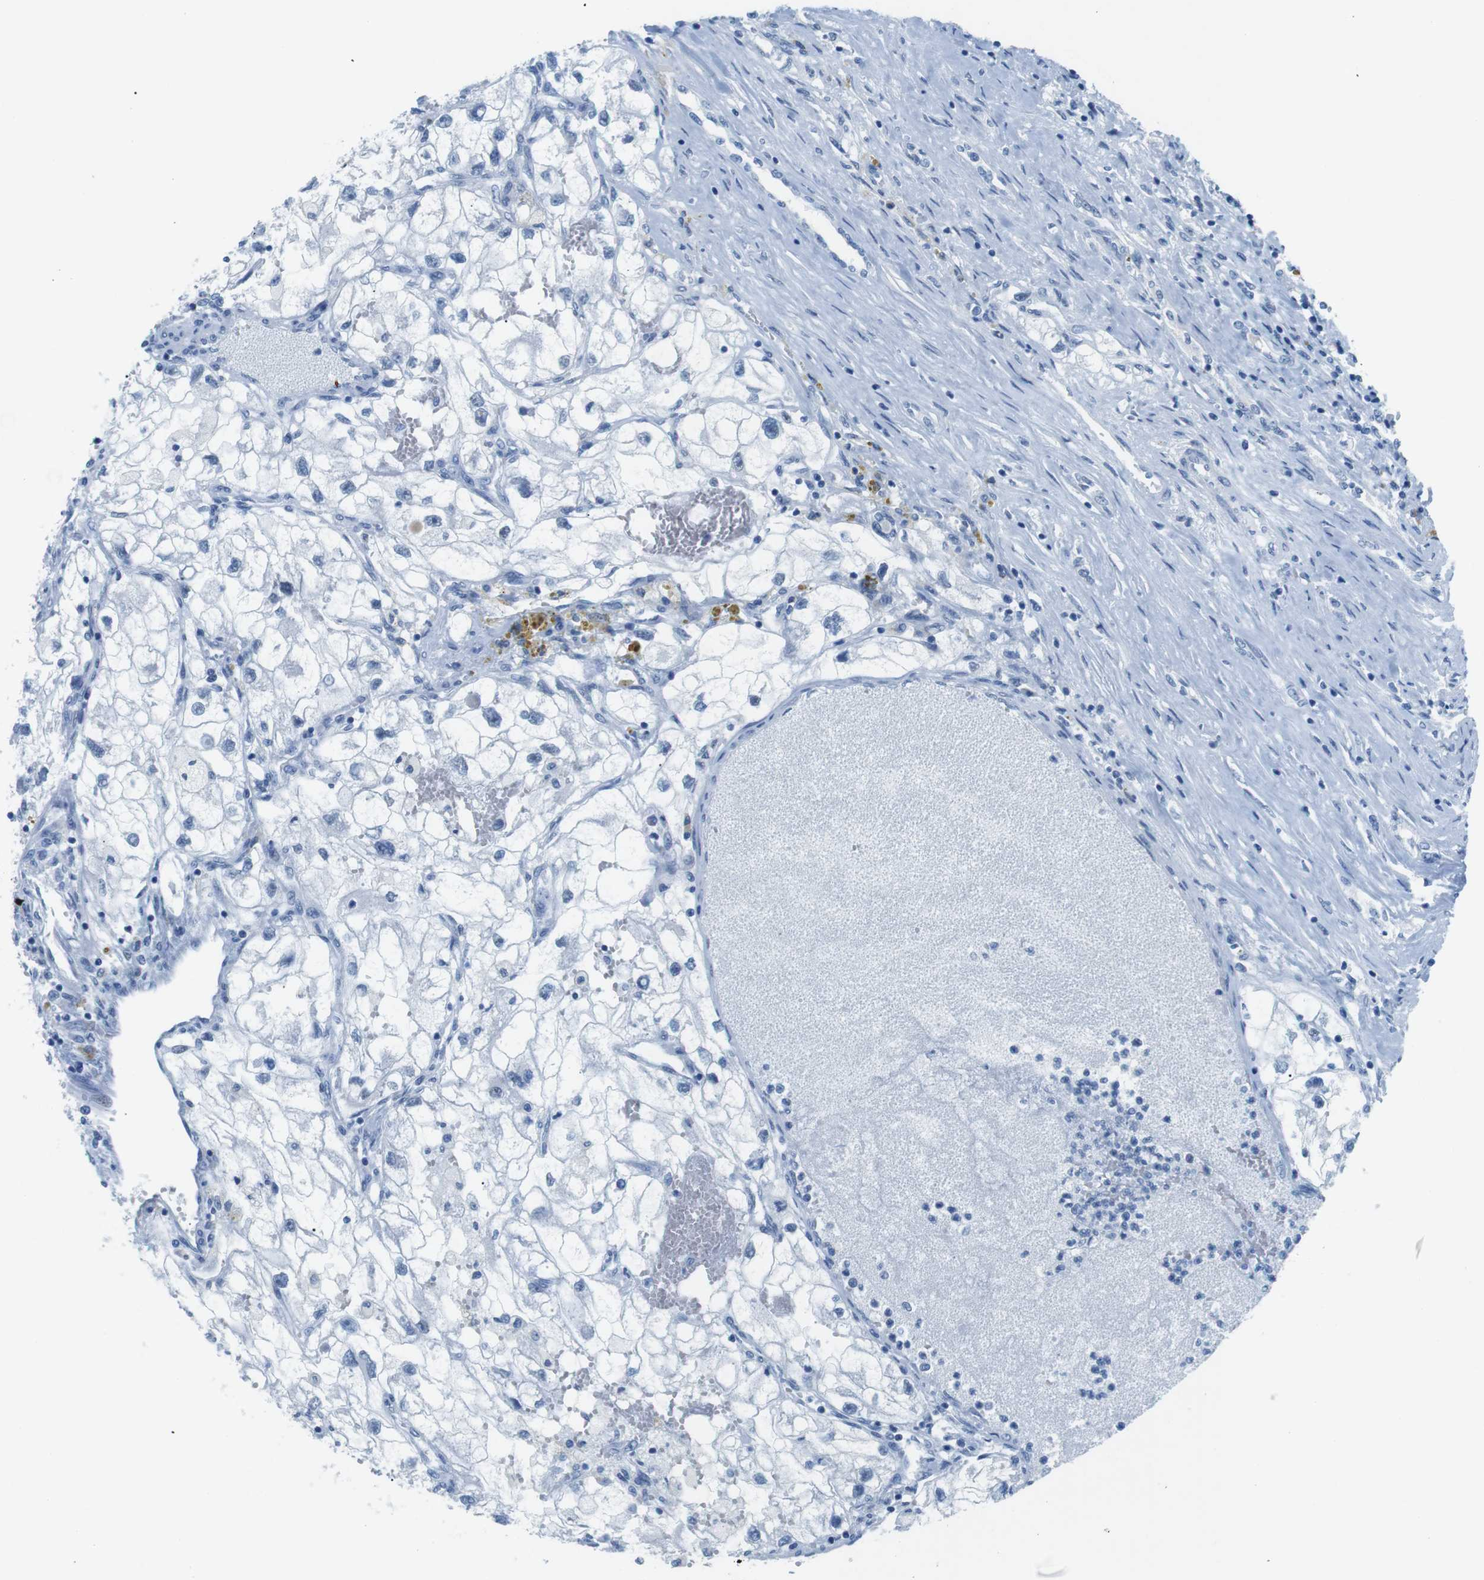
{"staining": {"intensity": "negative", "quantity": "none", "location": "none"}, "tissue": "renal cancer", "cell_type": "Tumor cells", "image_type": "cancer", "snomed": [{"axis": "morphology", "description": "Adenocarcinoma, NOS"}, {"axis": "topography", "description": "Kidney"}], "caption": "Renal cancer stained for a protein using immunohistochemistry (IHC) exhibits no expression tumor cells.", "gene": "MUC2", "patient": {"sex": "female", "age": 70}}